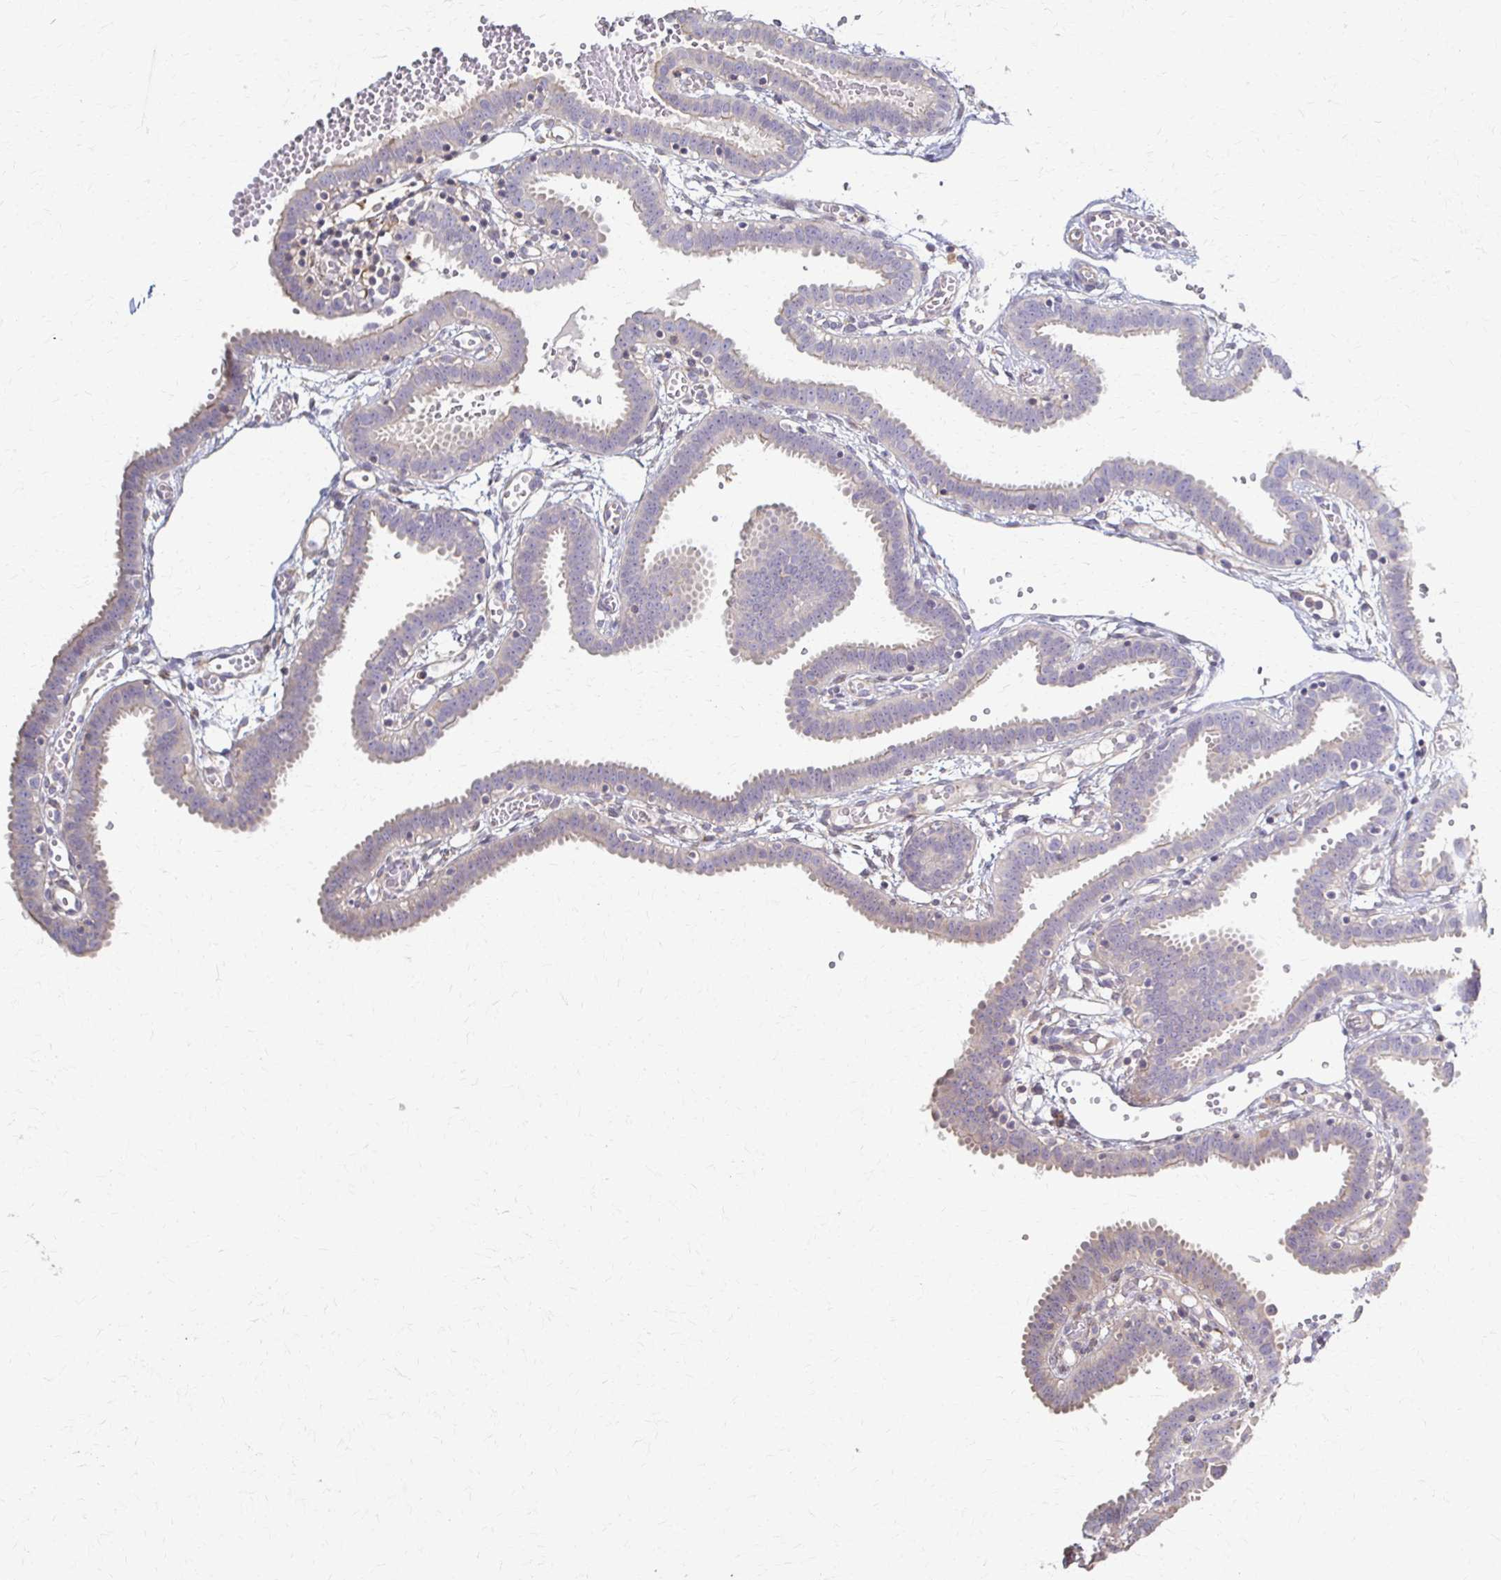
{"staining": {"intensity": "negative", "quantity": "none", "location": "none"}, "tissue": "fallopian tube", "cell_type": "Glandular cells", "image_type": "normal", "snomed": [{"axis": "morphology", "description": "Normal tissue, NOS"}, {"axis": "topography", "description": "Fallopian tube"}], "caption": "Immunohistochemical staining of normal human fallopian tube exhibits no significant staining in glandular cells. (Brightfield microscopy of DAB immunohistochemistry (IHC) at high magnification).", "gene": "C1QTNF7", "patient": {"sex": "female", "age": 37}}